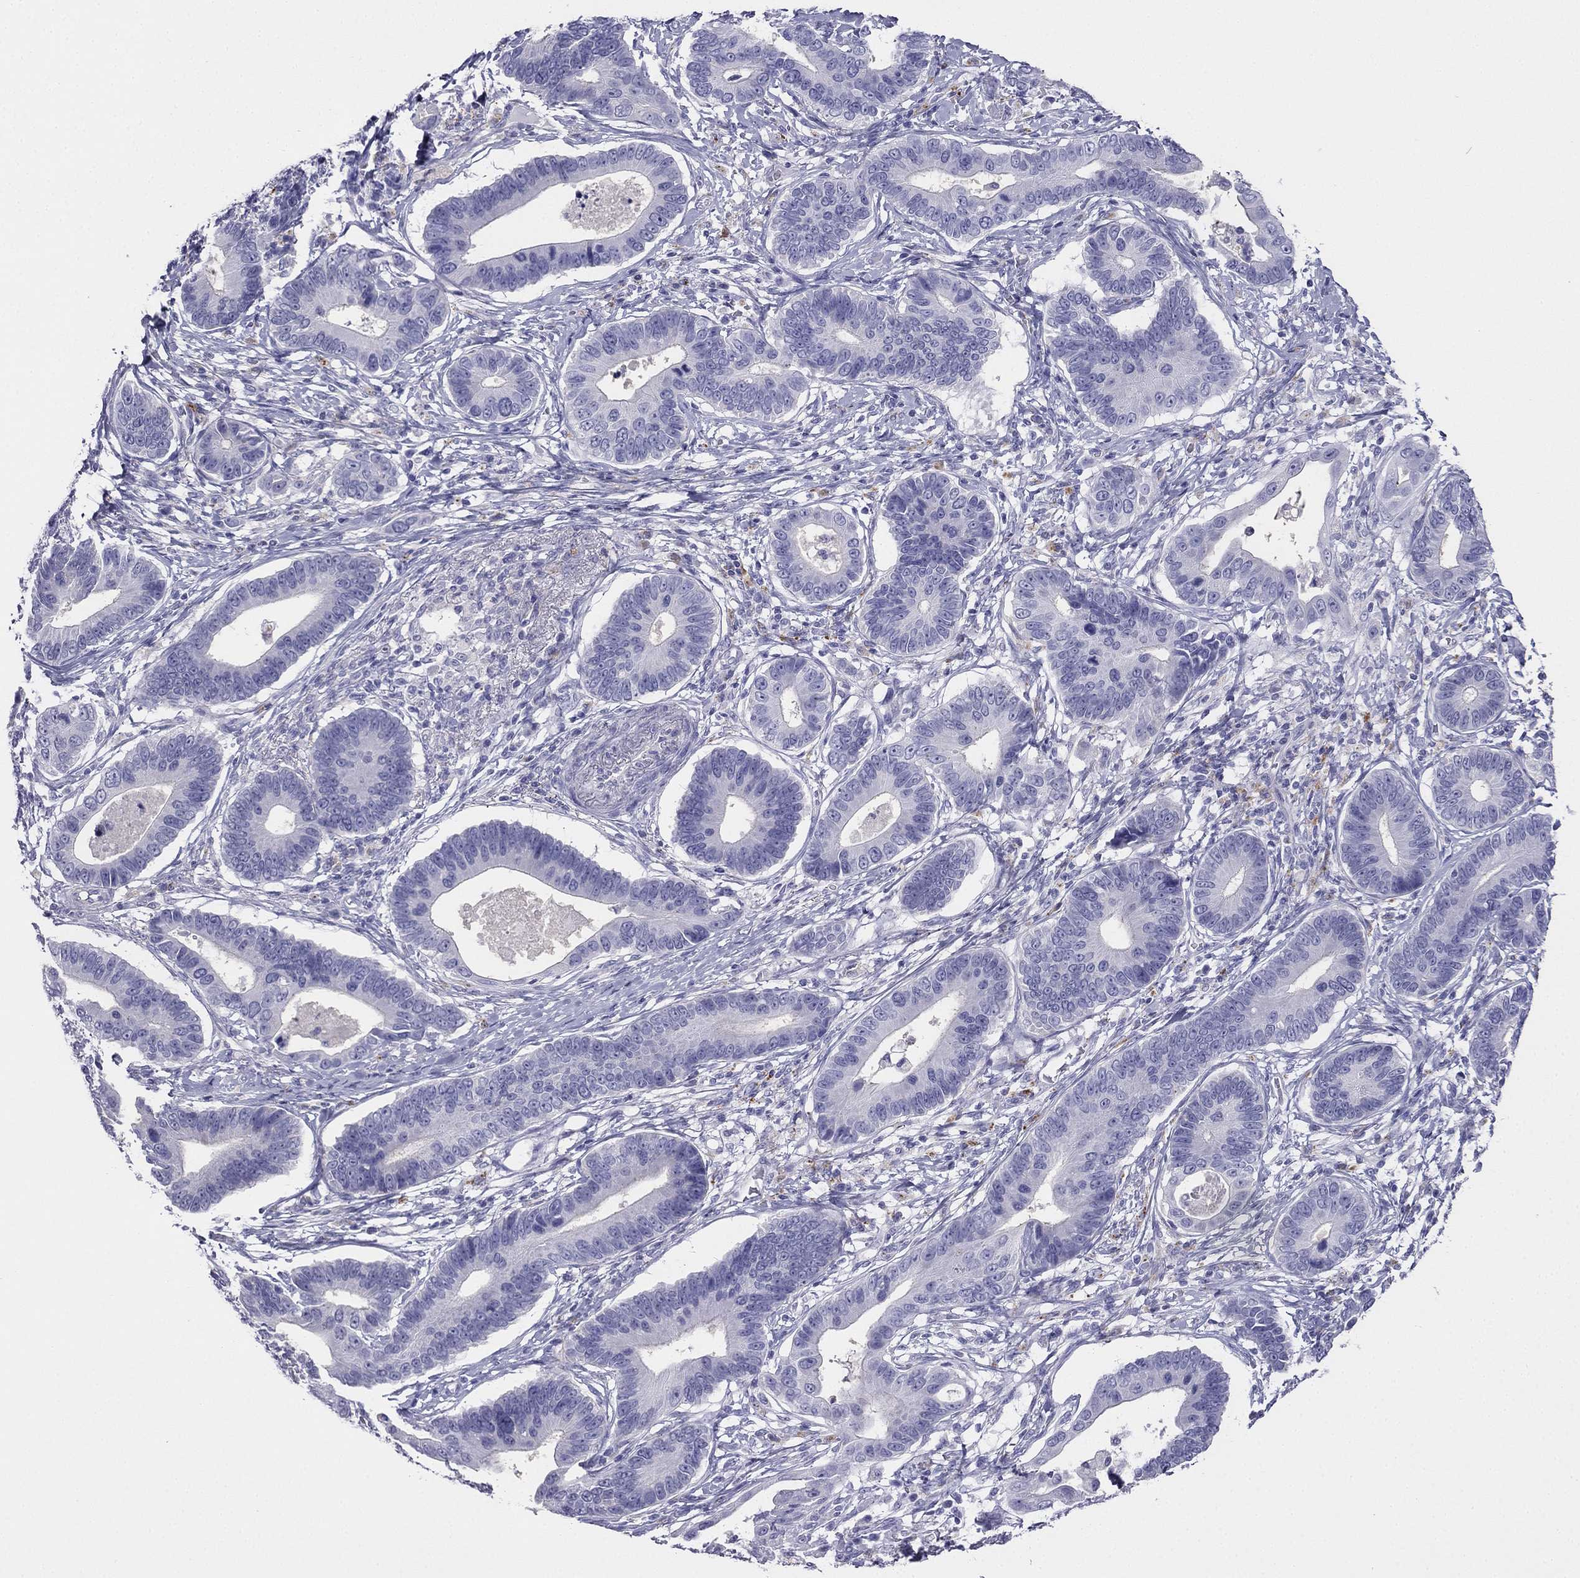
{"staining": {"intensity": "negative", "quantity": "none", "location": "none"}, "tissue": "stomach cancer", "cell_type": "Tumor cells", "image_type": "cancer", "snomed": [{"axis": "morphology", "description": "Adenocarcinoma, NOS"}, {"axis": "topography", "description": "Stomach"}], "caption": "High power microscopy micrograph of an immunohistochemistry micrograph of stomach cancer (adenocarcinoma), revealing no significant staining in tumor cells. Brightfield microscopy of IHC stained with DAB (3,3'-diaminobenzidine) (brown) and hematoxylin (blue), captured at high magnification.", "gene": "ALOXE3", "patient": {"sex": "male", "age": 84}}